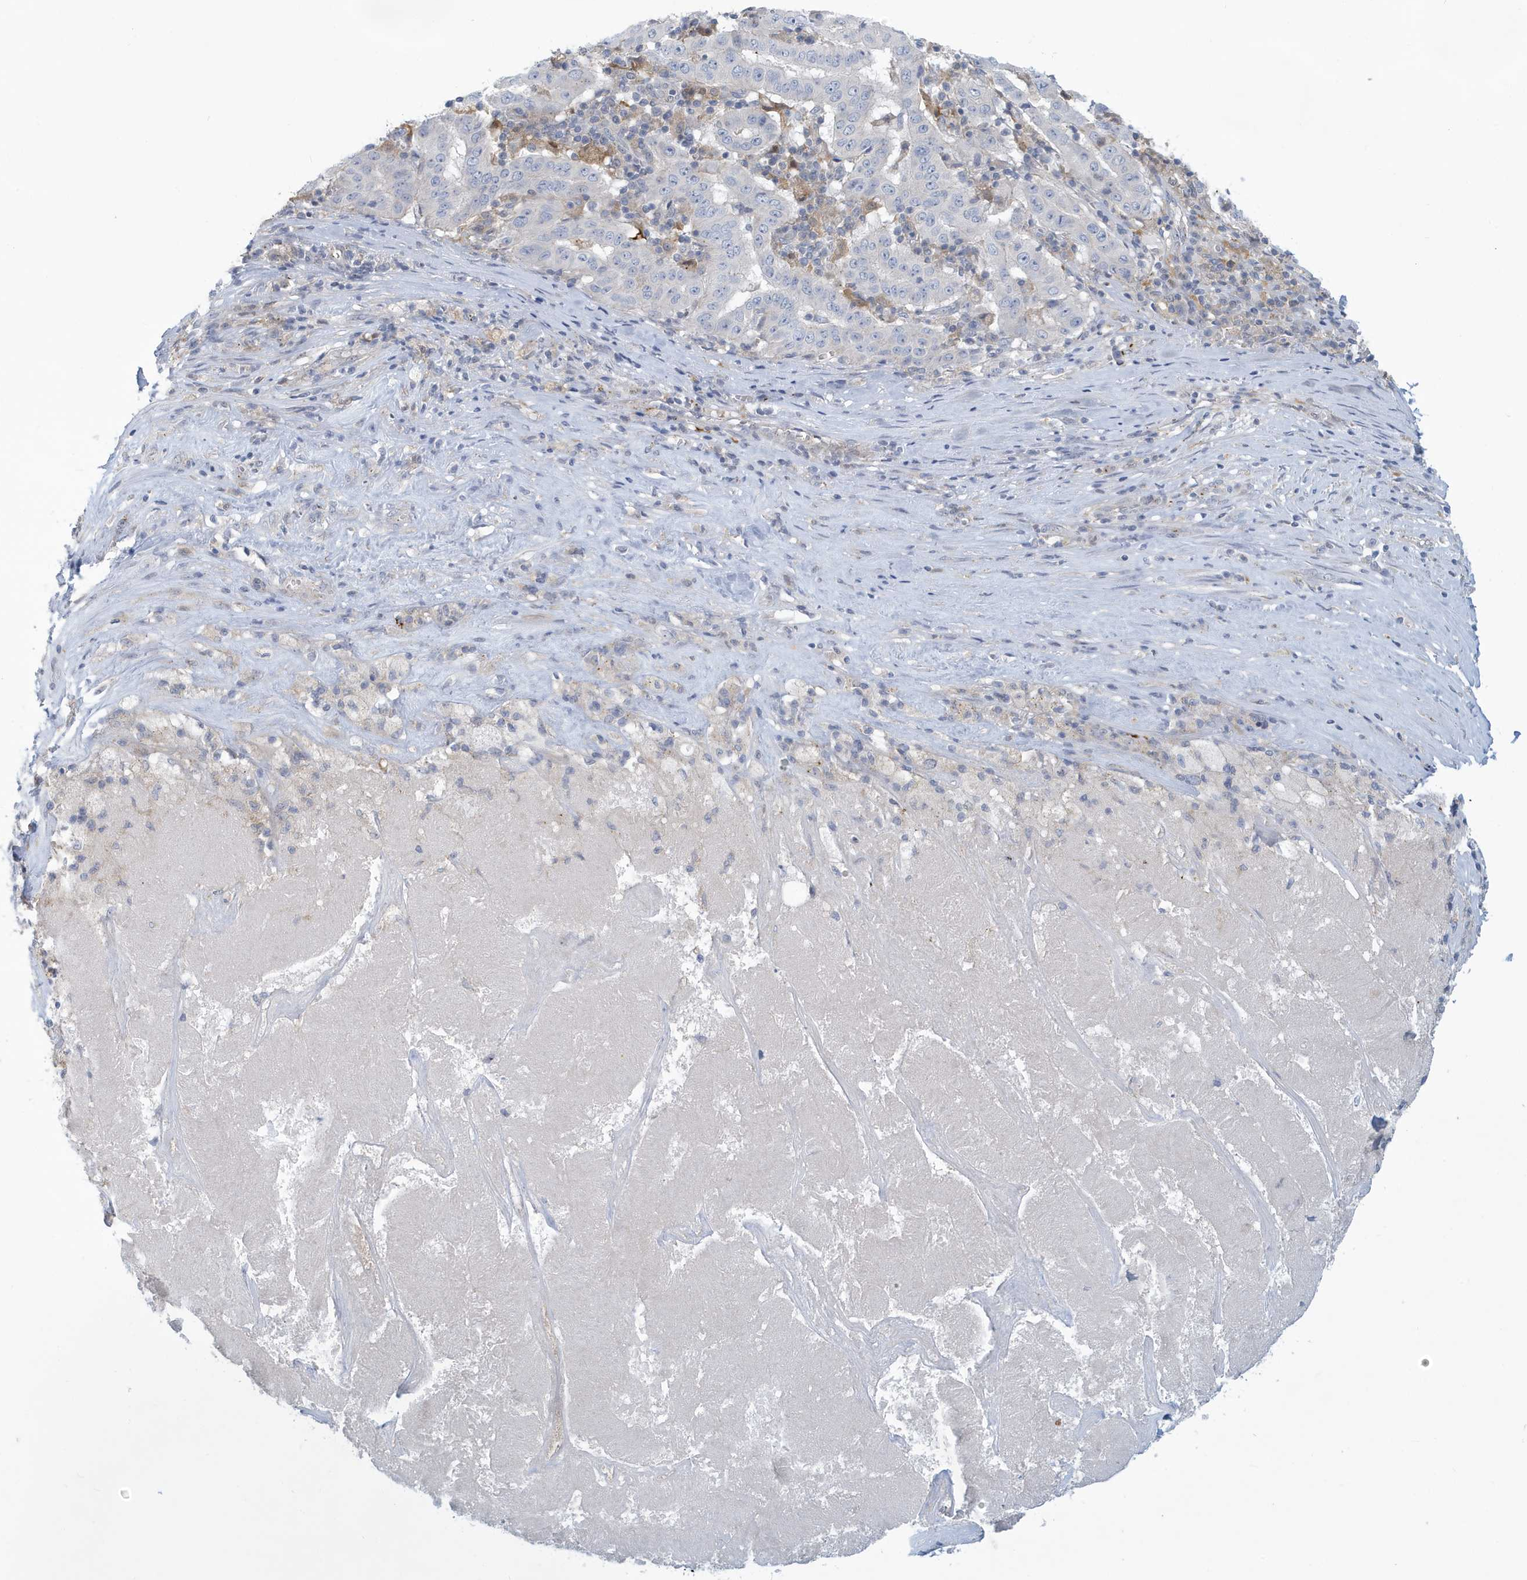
{"staining": {"intensity": "negative", "quantity": "none", "location": "none"}, "tissue": "pancreatic cancer", "cell_type": "Tumor cells", "image_type": "cancer", "snomed": [{"axis": "morphology", "description": "Adenocarcinoma, NOS"}, {"axis": "topography", "description": "Pancreas"}], "caption": "Immunohistochemistry (IHC) of human adenocarcinoma (pancreatic) reveals no positivity in tumor cells.", "gene": "VTA1", "patient": {"sex": "male", "age": 63}}